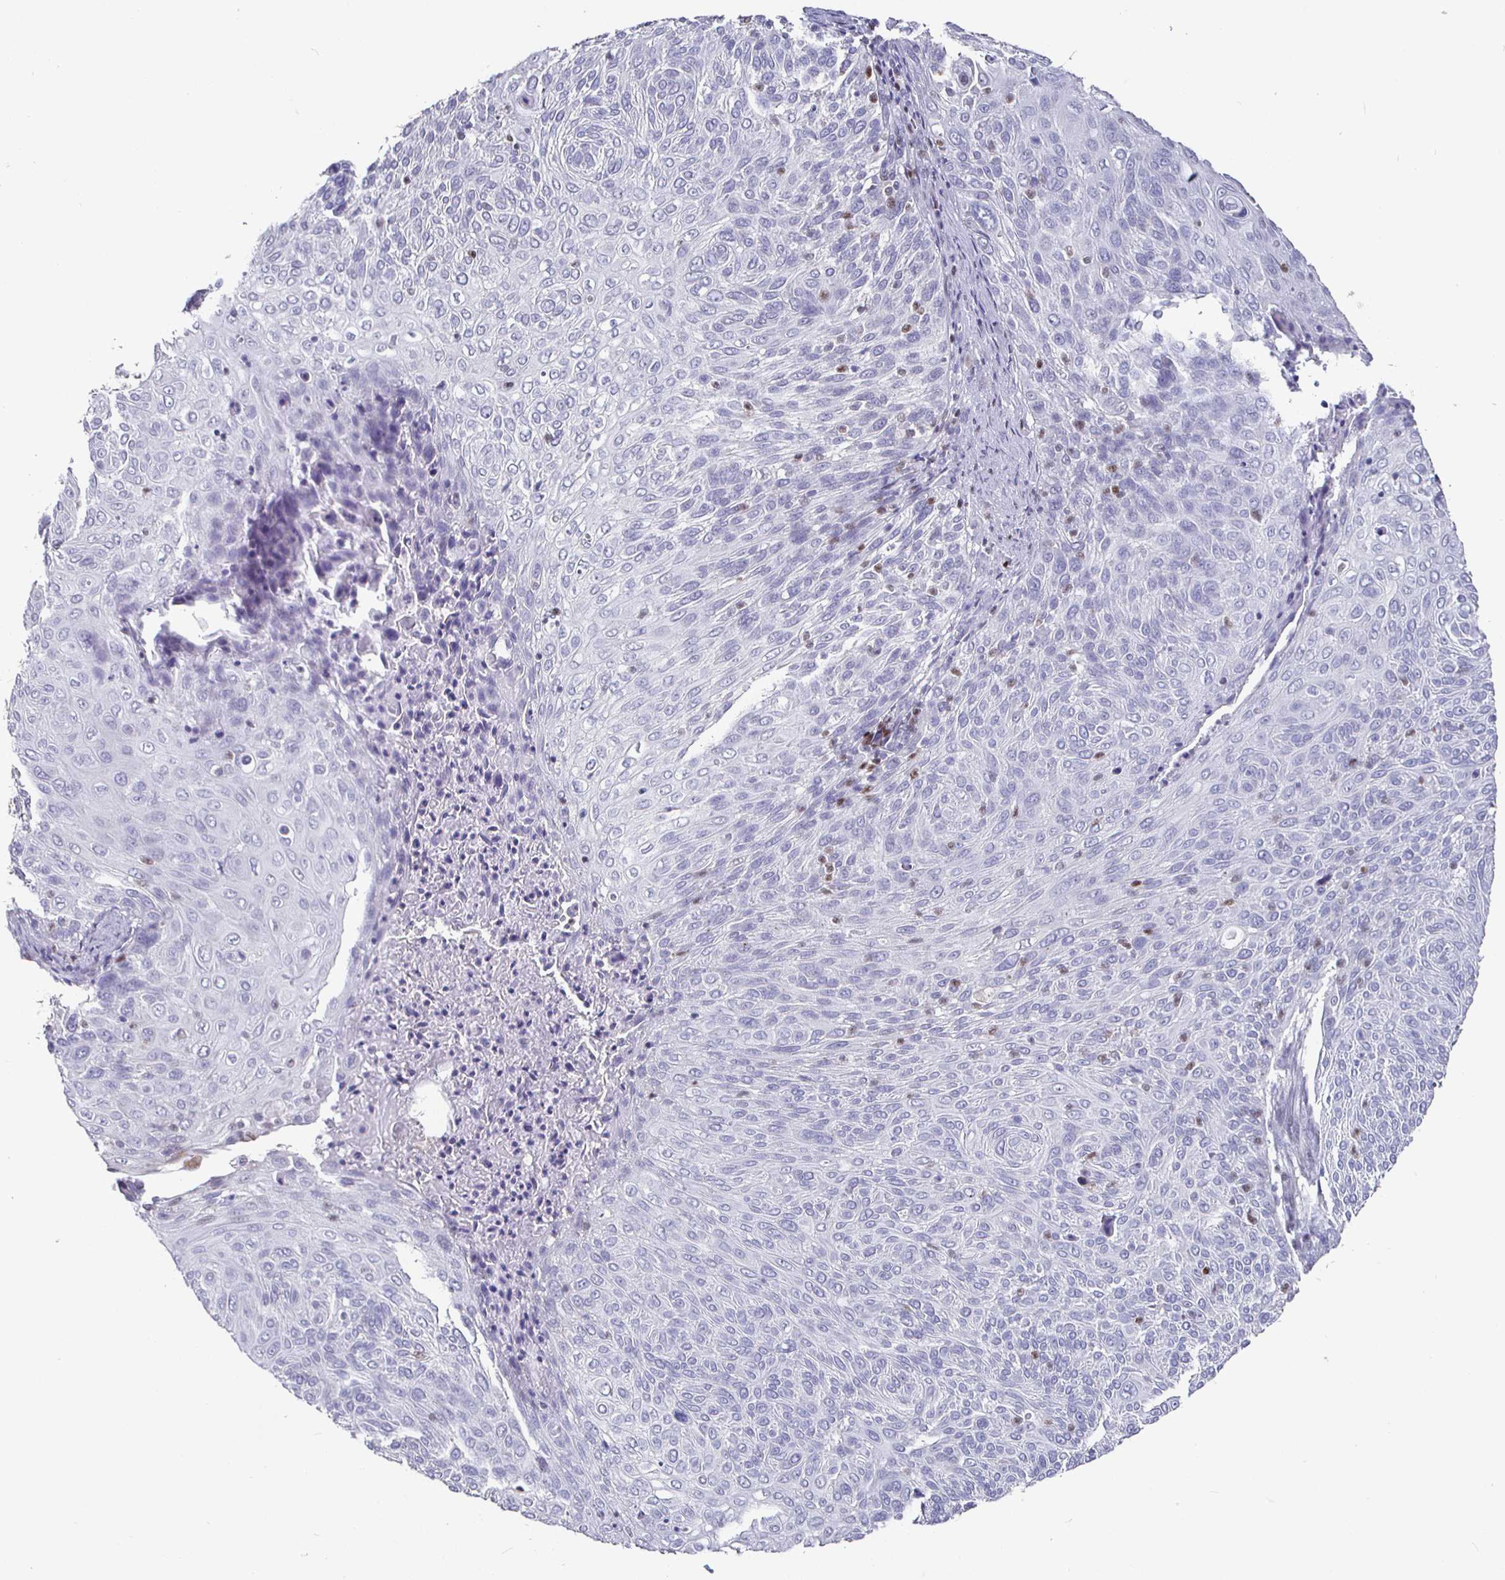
{"staining": {"intensity": "negative", "quantity": "none", "location": "none"}, "tissue": "cervical cancer", "cell_type": "Tumor cells", "image_type": "cancer", "snomed": [{"axis": "morphology", "description": "Squamous cell carcinoma, NOS"}, {"axis": "topography", "description": "Cervix"}], "caption": "The immunohistochemistry image has no significant expression in tumor cells of cervical cancer tissue. (Brightfield microscopy of DAB (3,3'-diaminobenzidine) immunohistochemistry (IHC) at high magnification).", "gene": "RUNX2", "patient": {"sex": "female", "age": 31}}